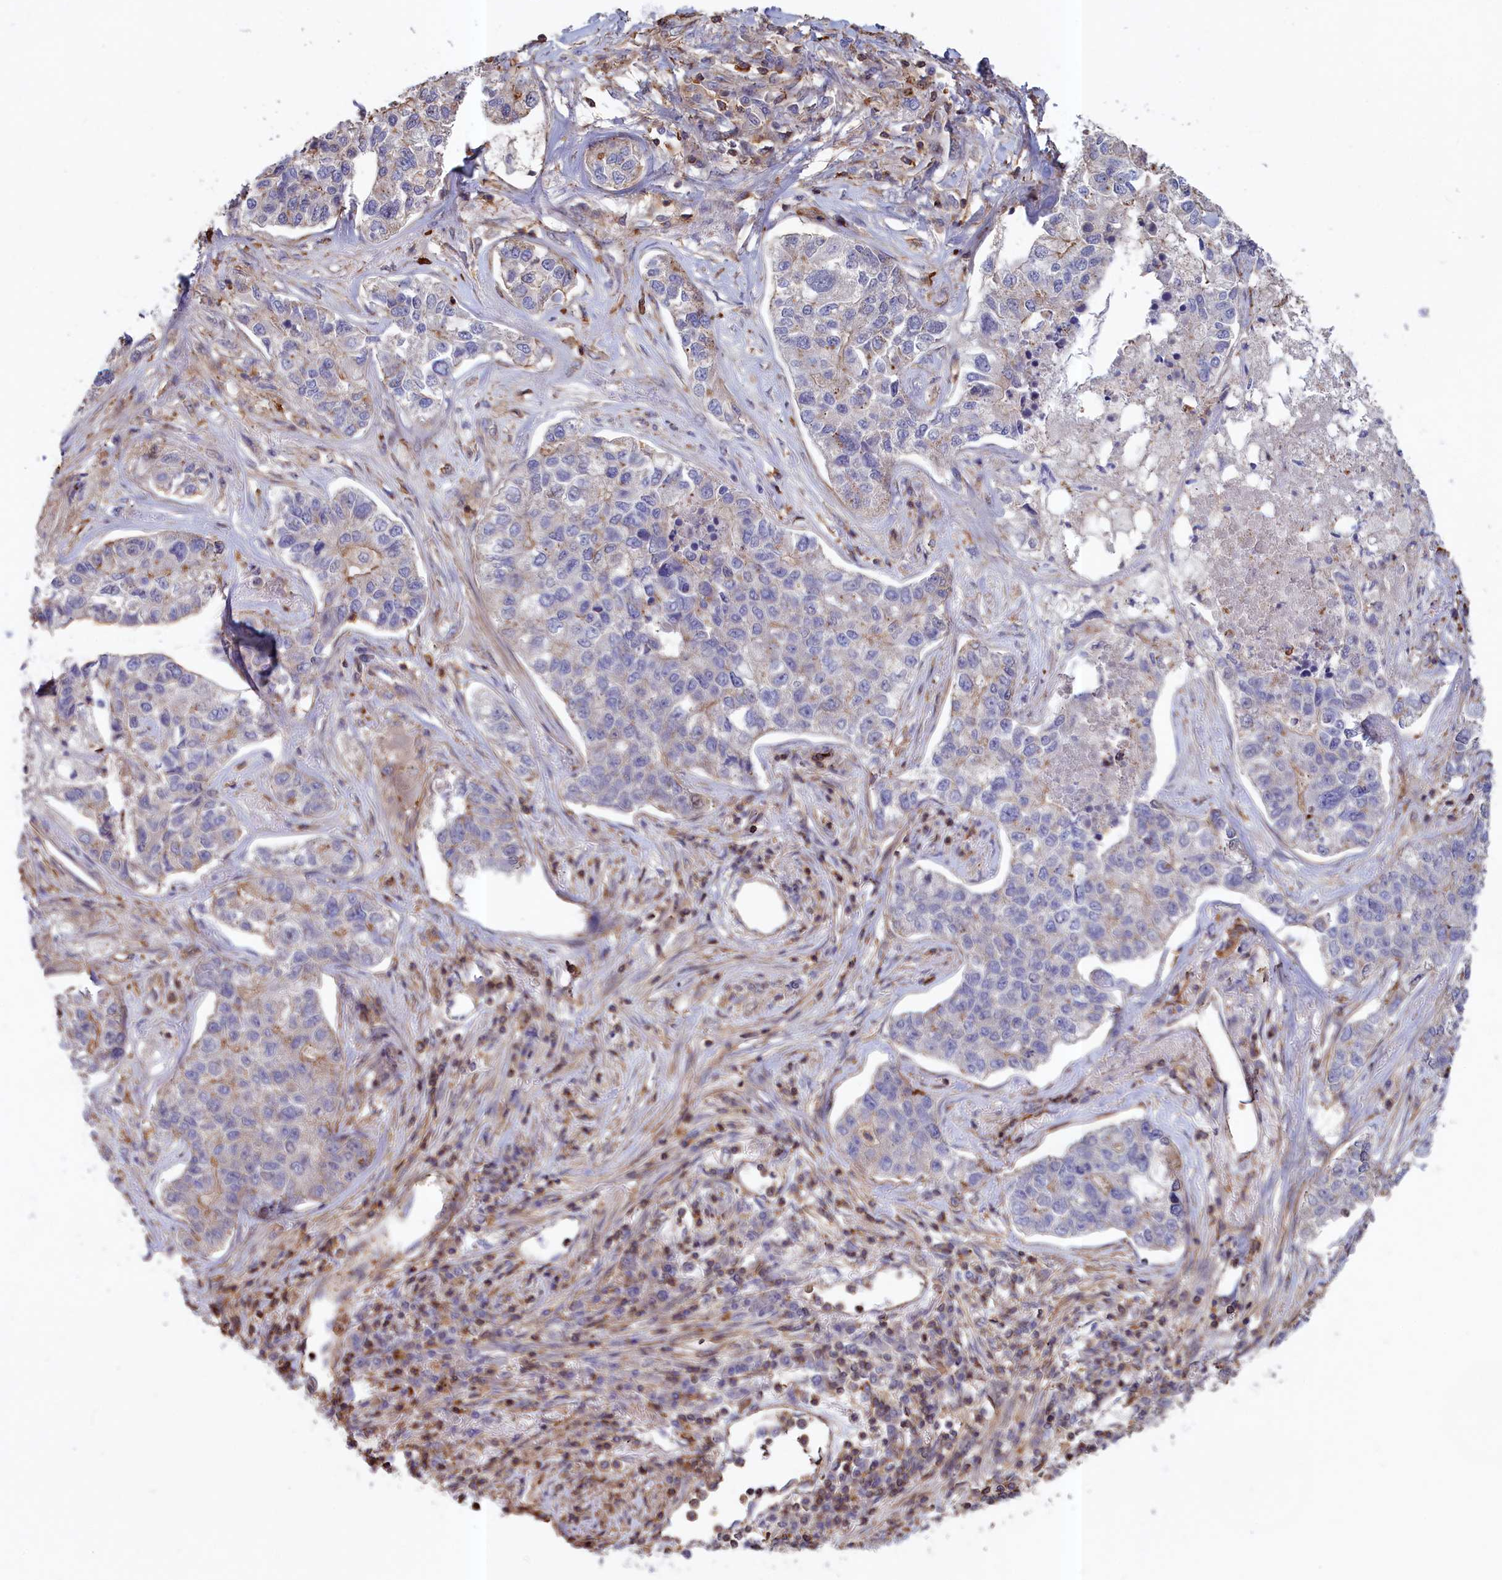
{"staining": {"intensity": "negative", "quantity": "none", "location": "none"}, "tissue": "lung cancer", "cell_type": "Tumor cells", "image_type": "cancer", "snomed": [{"axis": "morphology", "description": "Adenocarcinoma, NOS"}, {"axis": "topography", "description": "Lung"}], "caption": "IHC histopathology image of neoplastic tissue: human lung cancer stained with DAB (3,3'-diaminobenzidine) displays no significant protein expression in tumor cells.", "gene": "ANKRD27", "patient": {"sex": "male", "age": 49}}